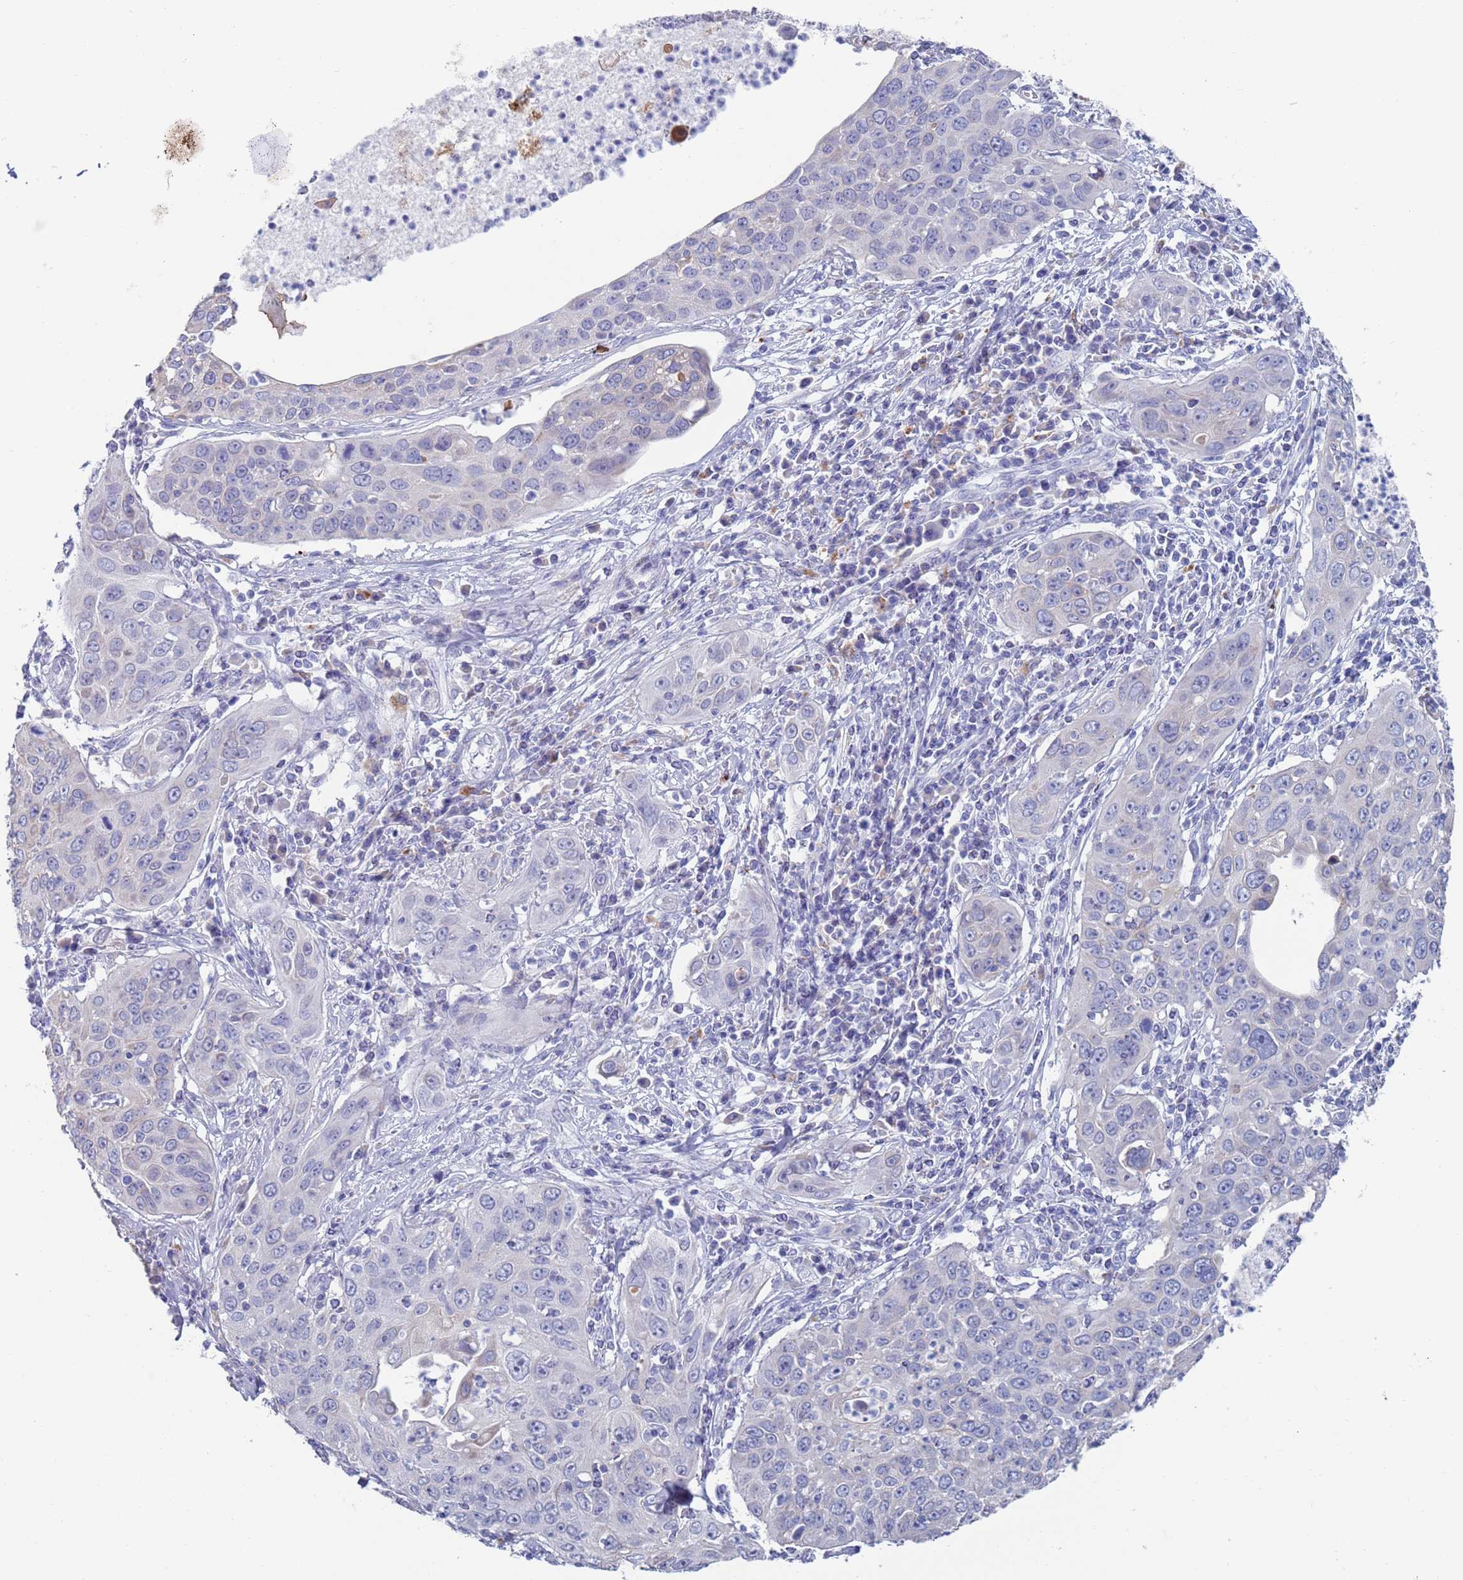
{"staining": {"intensity": "negative", "quantity": "none", "location": "none"}, "tissue": "cervical cancer", "cell_type": "Tumor cells", "image_type": "cancer", "snomed": [{"axis": "morphology", "description": "Squamous cell carcinoma, NOS"}, {"axis": "topography", "description": "Cervix"}], "caption": "Immunohistochemistry (IHC) of squamous cell carcinoma (cervical) demonstrates no positivity in tumor cells.", "gene": "FUCA1", "patient": {"sex": "female", "age": 36}}